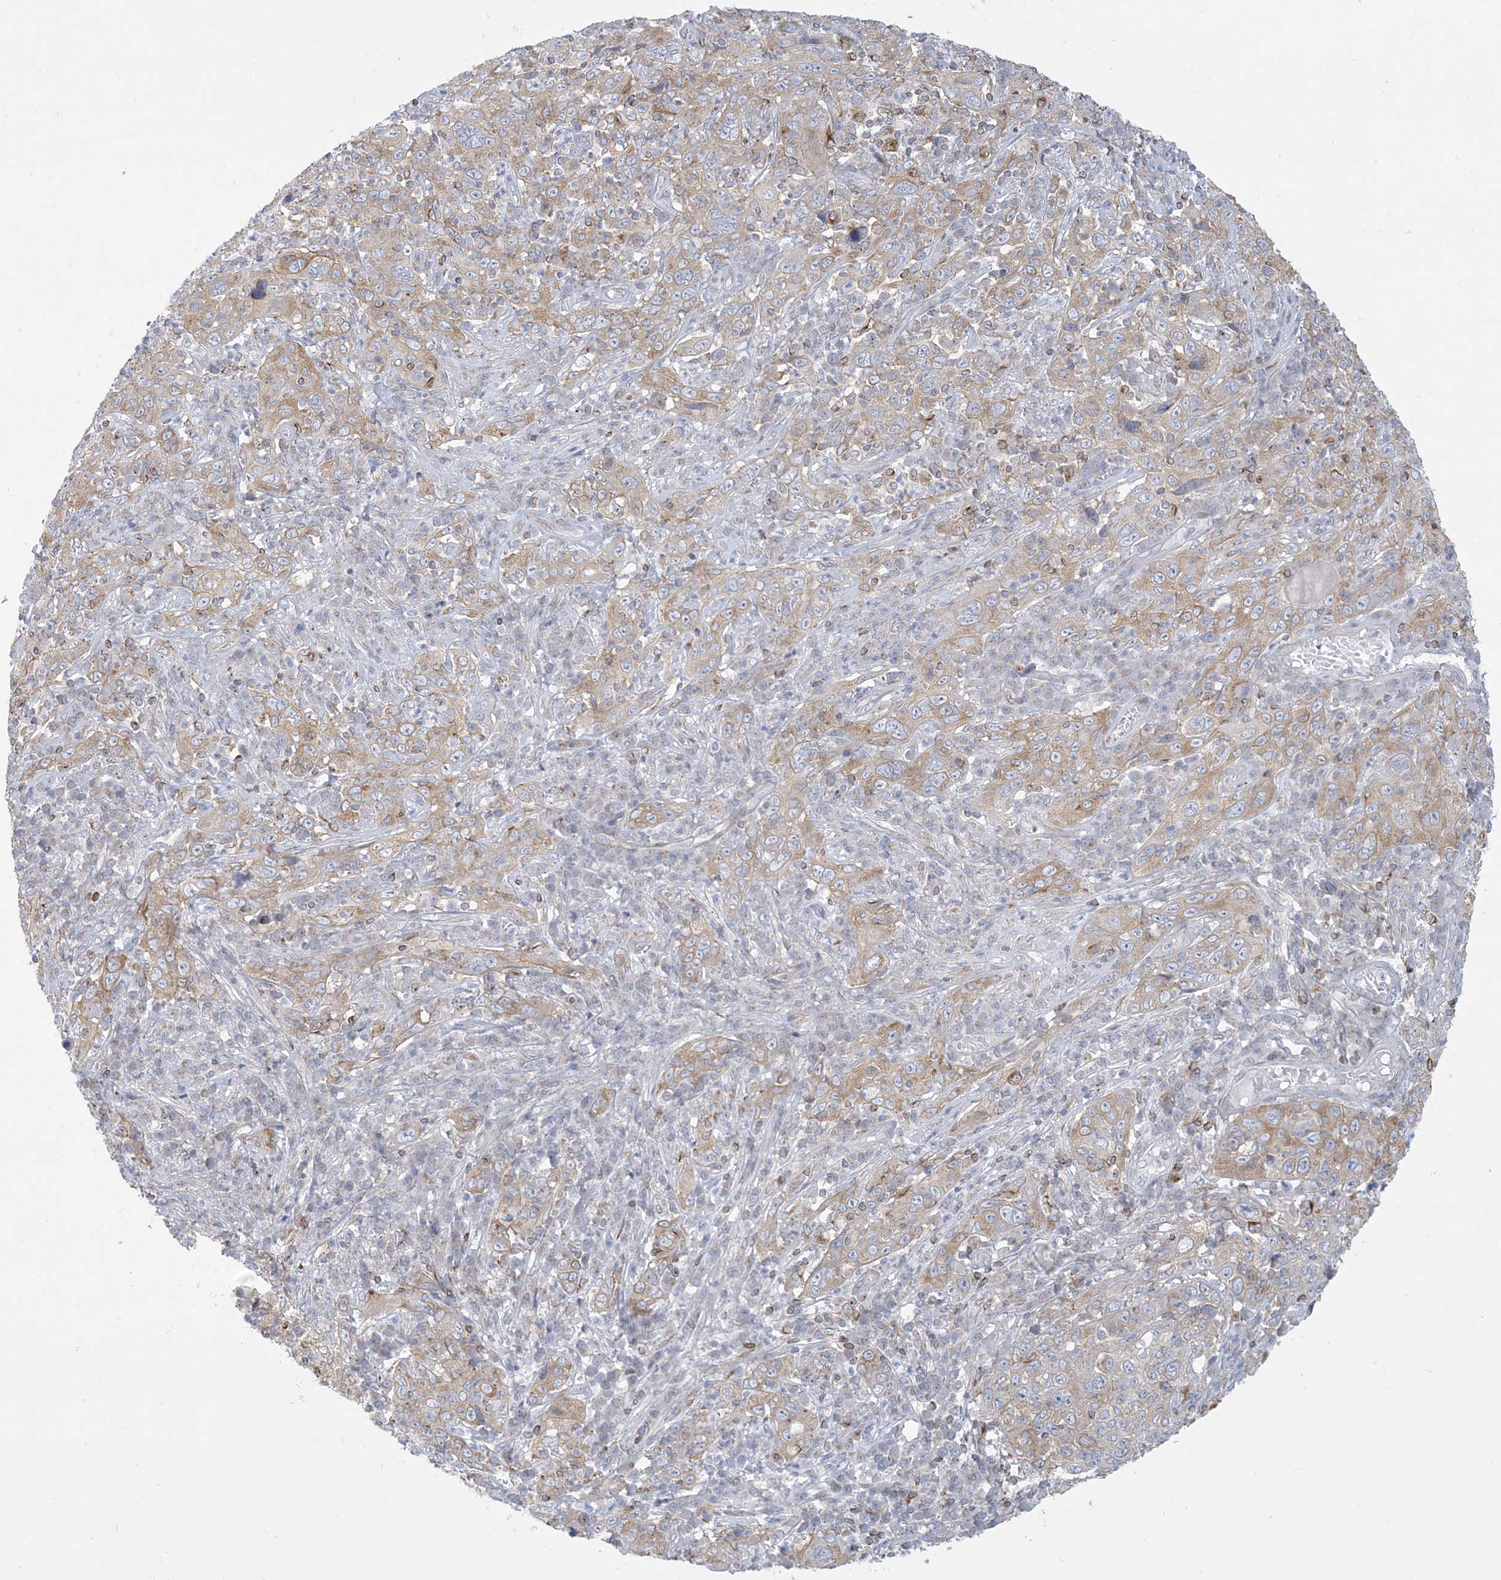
{"staining": {"intensity": "weak", "quantity": "25%-75%", "location": "cytoplasmic/membranous"}, "tissue": "cervical cancer", "cell_type": "Tumor cells", "image_type": "cancer", "snomed": [{"axis": "morphology", "description": "Squamous cell carcinoma, NOS"}, {"axis": "topography", "description": "Cervix"}], "caption": "Cervical cancer stained with a protein marker shows weak staining in tumor cells.", "gene": "SLAMF9", "patient": {"sex": "female", "age": 46}}